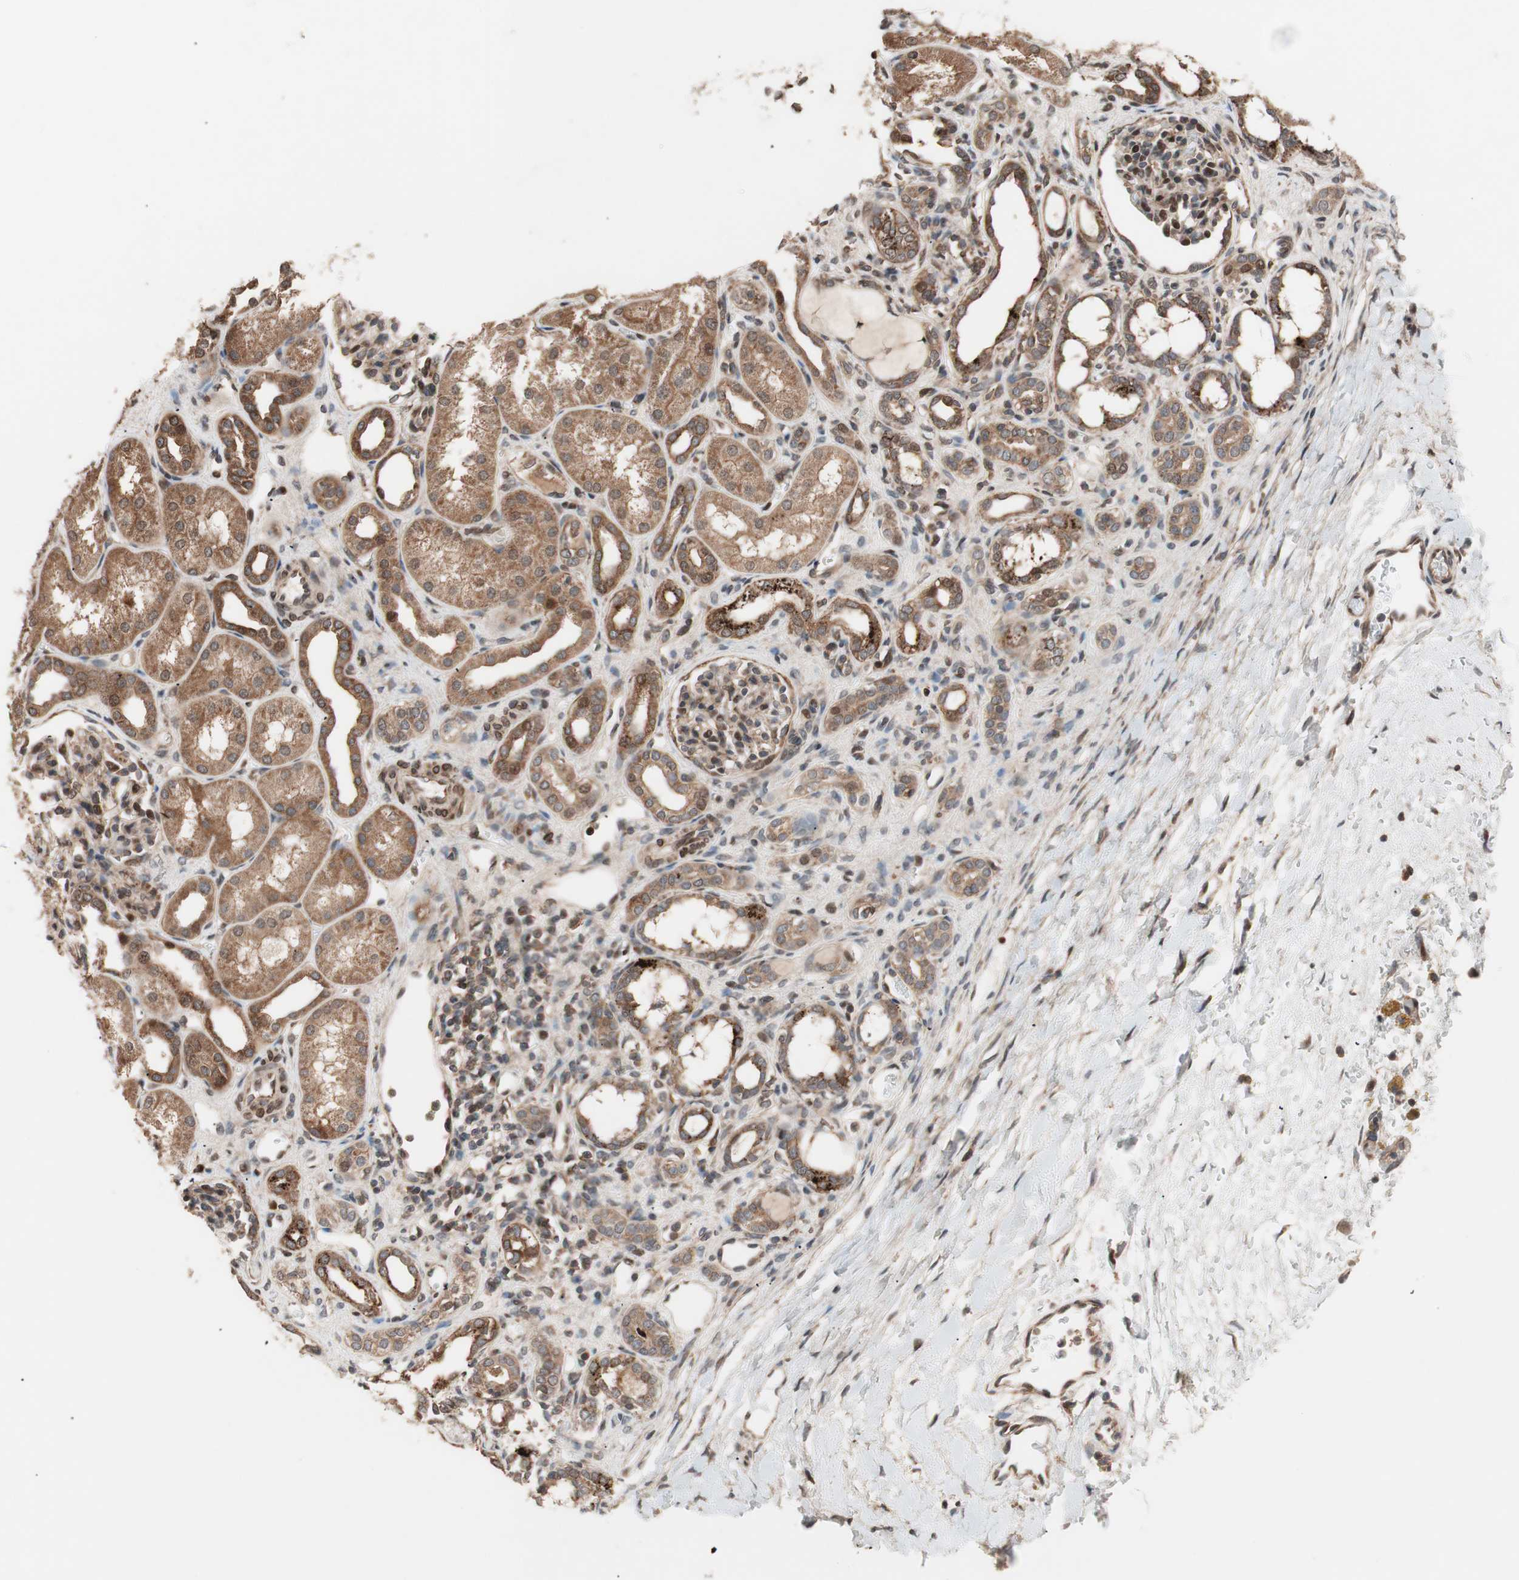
{"staining": {"intensity": "moderate", "quantity": "25%-75%", "location": "cytoplasmic/membranous,nuclear"}, "tissue": "kidney", "cell_type": "Cells in glomeruli", "image_type": "normal", "snomed": [{"axis": "morphology", "description": "Normal tissue, NOS"}, {"axis": "topography", "description": "Kidney"}], "caption": "Immunohistochemistry (IHC) micrograph of benign kidney stained for a protein (brown), which reveals medium levels of moderate cytoplasmic/membranous,nuclear positivity in approximately 25%-75% of cells in glomeruli.", "gene": "NF2", "patient": {"sex": "male", "age": 7}}